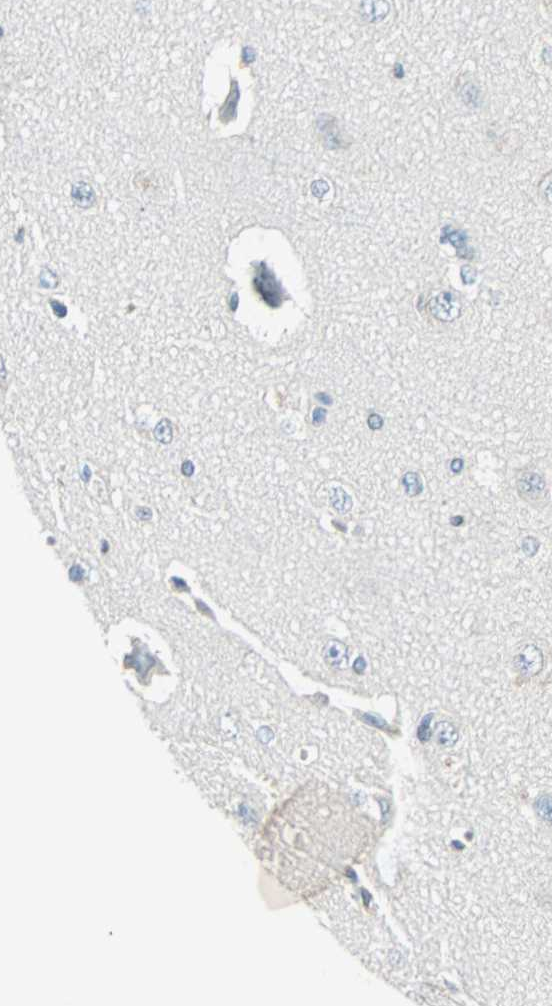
{"staining": {"intensity": "negative", "quantity": "none", "location": "none"}, "tissue": "cerebral cortex", "cell_type": "Endothelial cells", "image_type": "normal", "snomed": [{"axis": "morphology", "description": "Normal tissue, NOS"}, {"axis": "topography", "description": "Cerebral cortex"}], "caption": "Immunohistochemical staining of benign cerebral cortex demonstrates no significant expression in endothelial cells.", "gene": "SMIM8", "patient": {"sex": "female", "age": 45}}